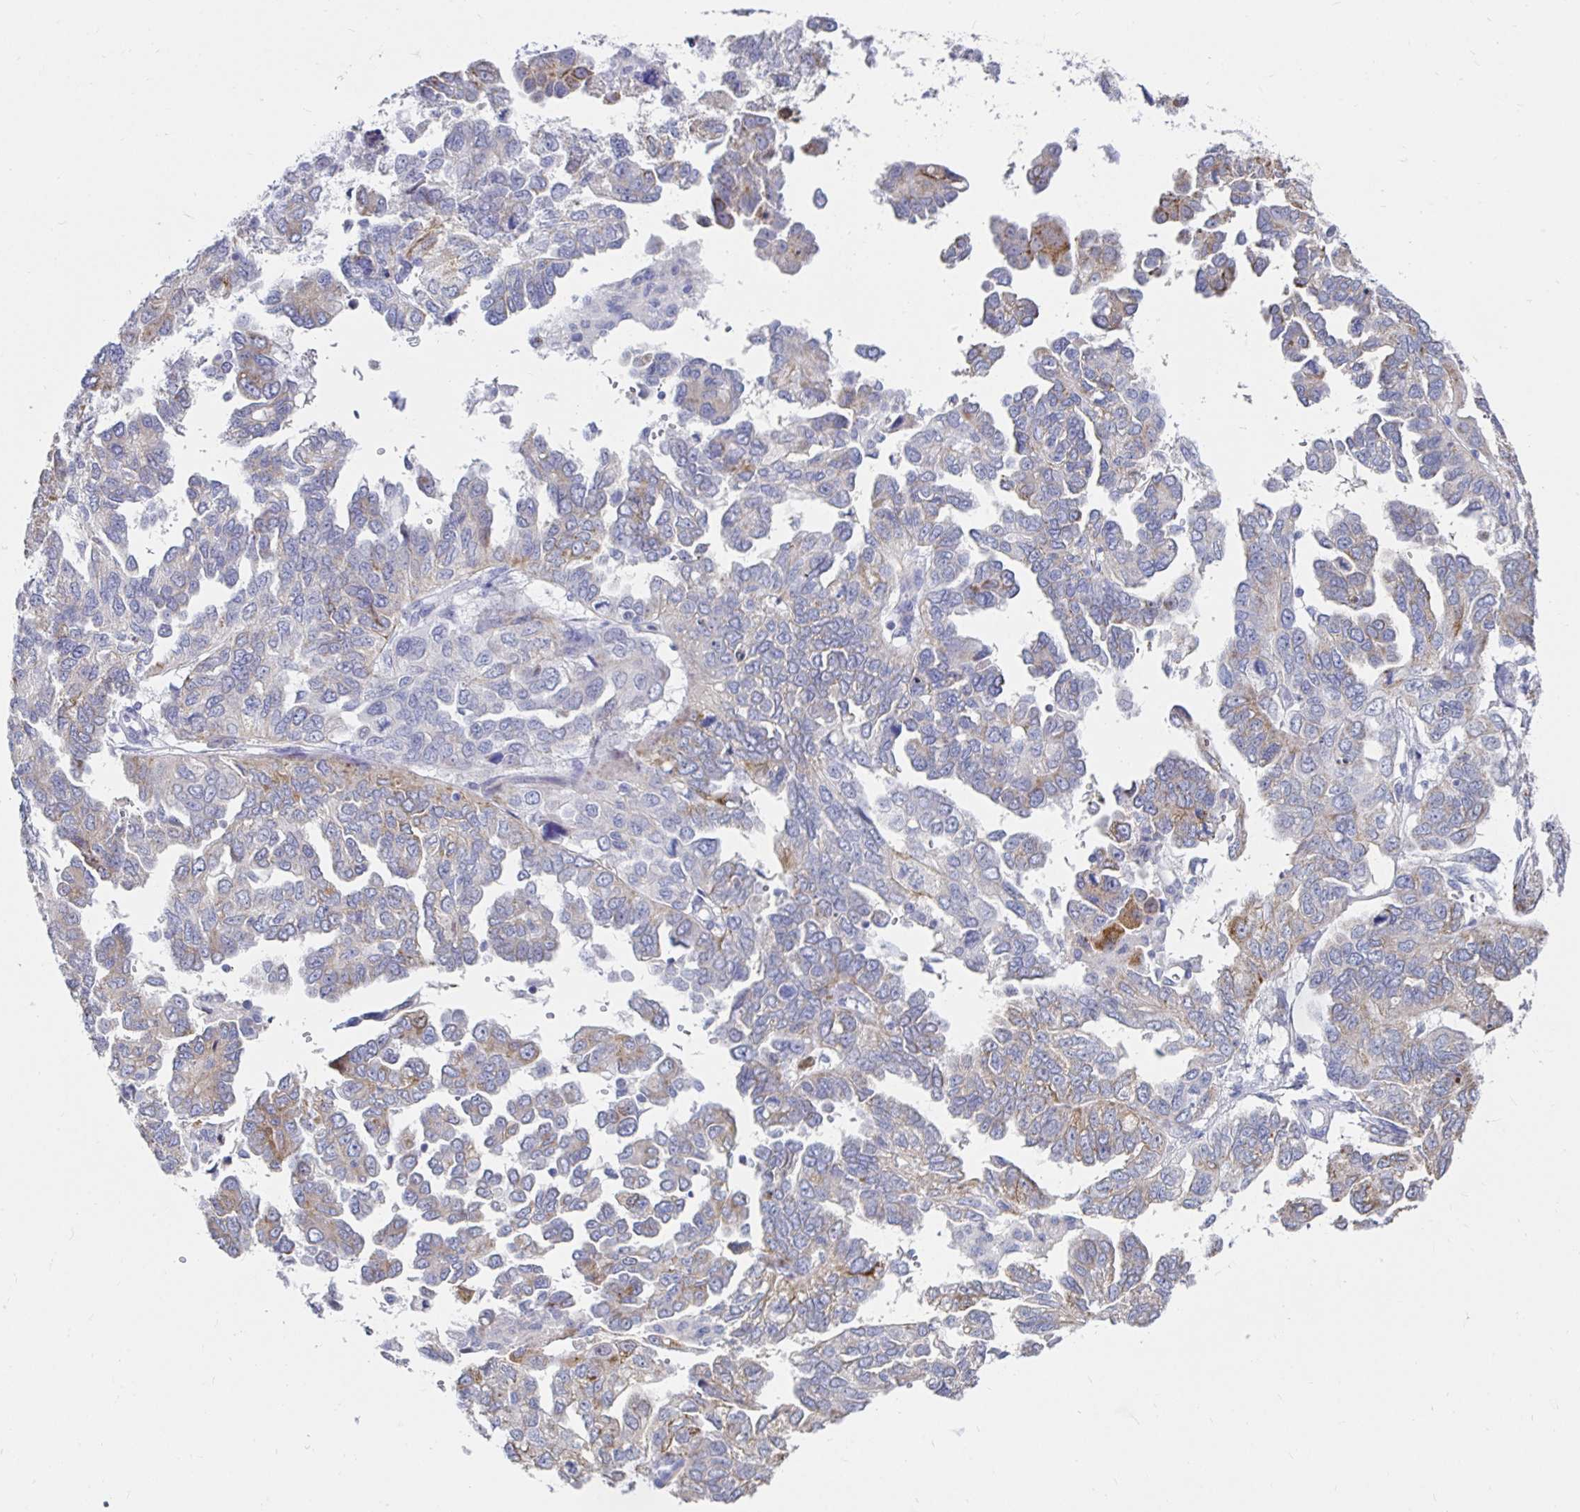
{"staining": {"intensity": "moderate", "quantity": "<25%", "location": "cytoplasmic/membranous"}, "tissue": "ovarian cancer", "cell_type": "Tumor cells", "image_type": "cancer", "snomed": [{"axis": "morphology", "description": "Cystadenocarcinoma, serous, NOS"}, {"axis": "topography", "description": "Ovary"}], "caption": "Serous cystadenocarcinoma (ovarian) stained for a protein demonstrates moderate cytoplasmic/membranous positivity in tumor cells.", "gene": "NOCT", "patient": {"sex": "female", "age": 53}}